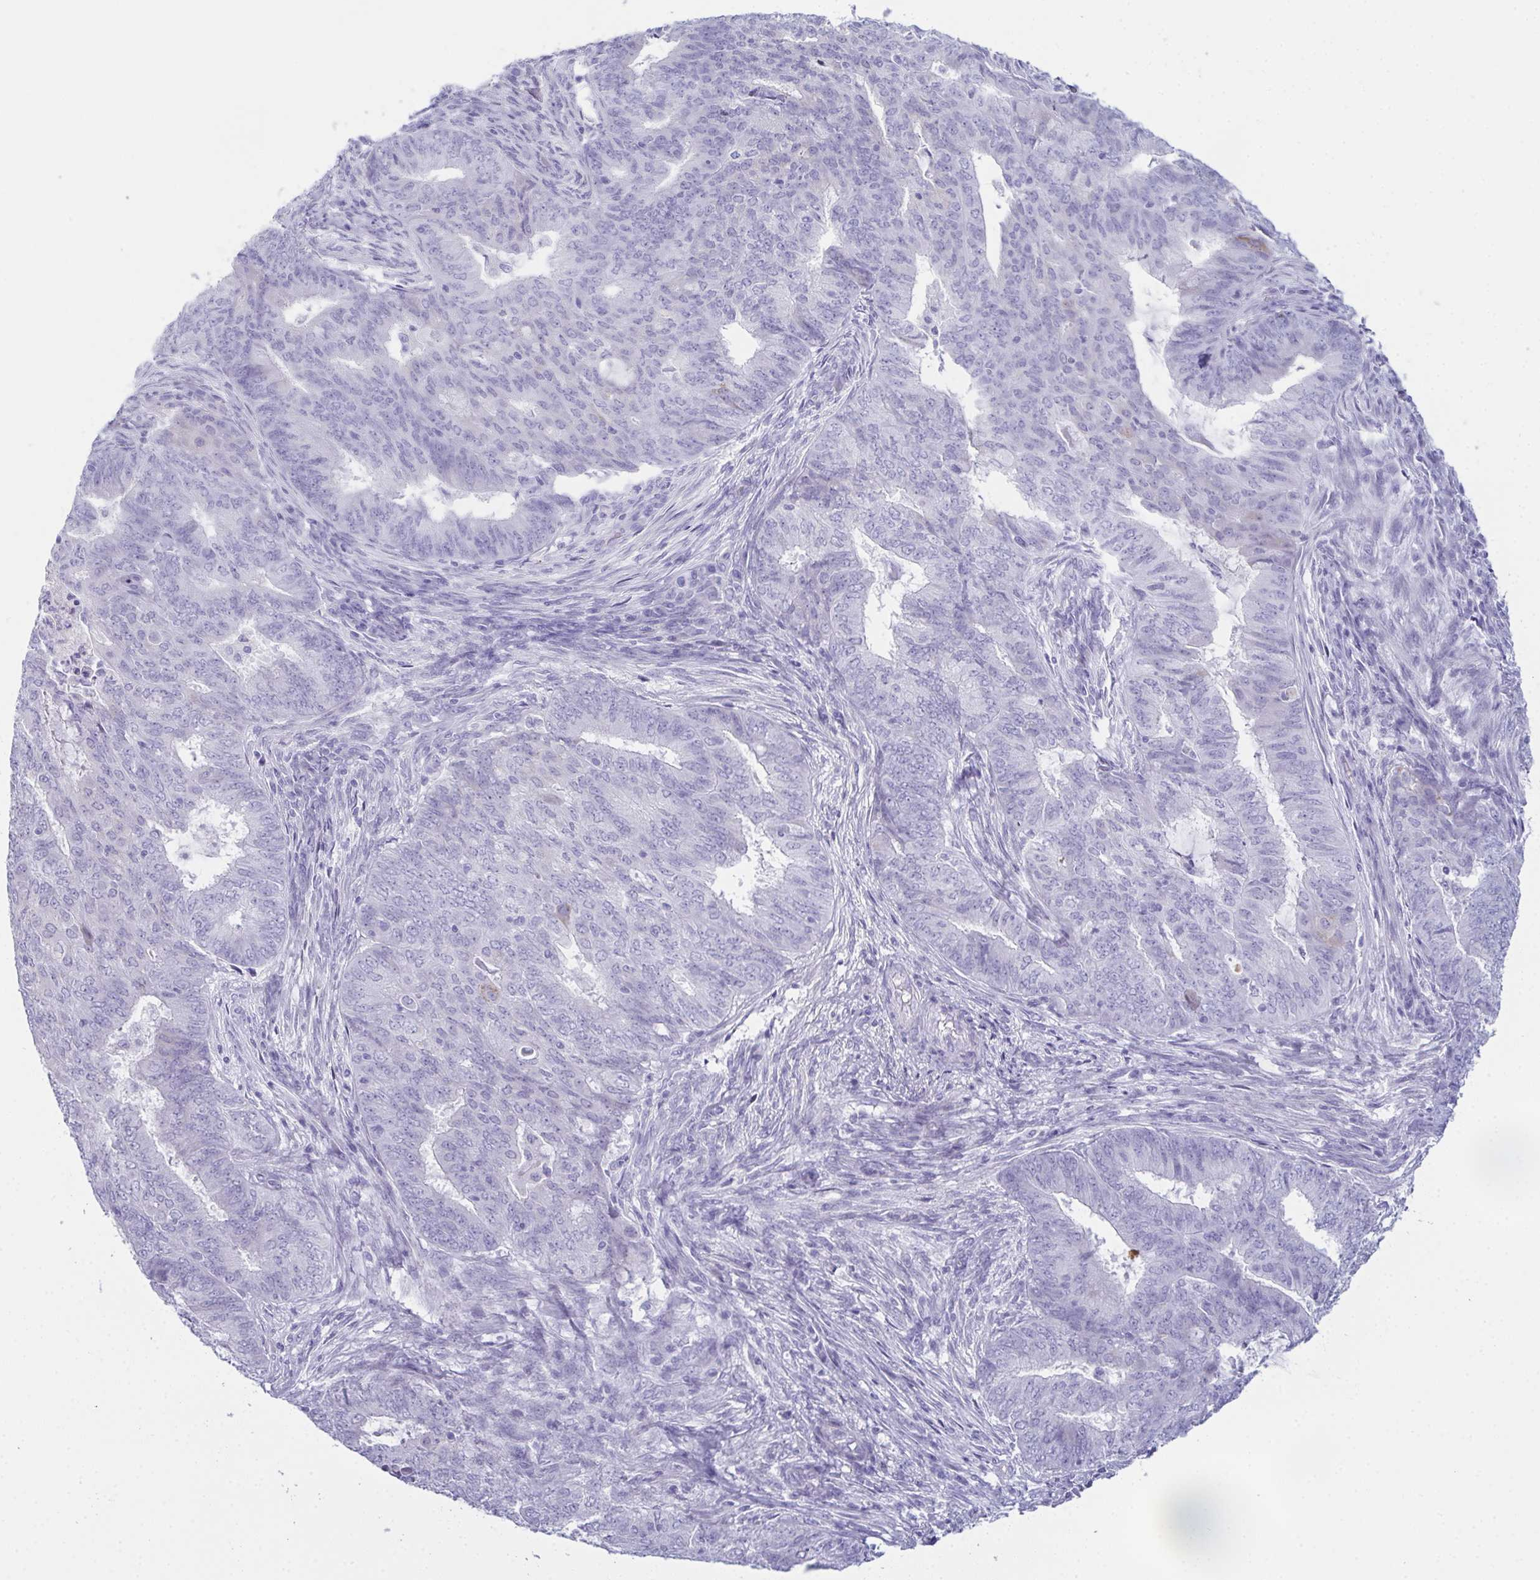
{"staining": {"intensity": "negative", "quantity": "none", "location": "none"}, "tissue": "endometrial cancer", "cell_type": "Tumor cells", "image_type": "cancer", "snomed": [{"axis": "morphology", "description": "Adenocarcinoma, NOS"}, {"axis": "topography", "description": "Endometrium"}], "caption": "Human adenocarcinoma (endometrial) stained for a protein using immunohistochemistry (IHC) shows no staining in tumor cells.", "gene": "TEX19", "patient": {"sex": "female", "age": 62}}